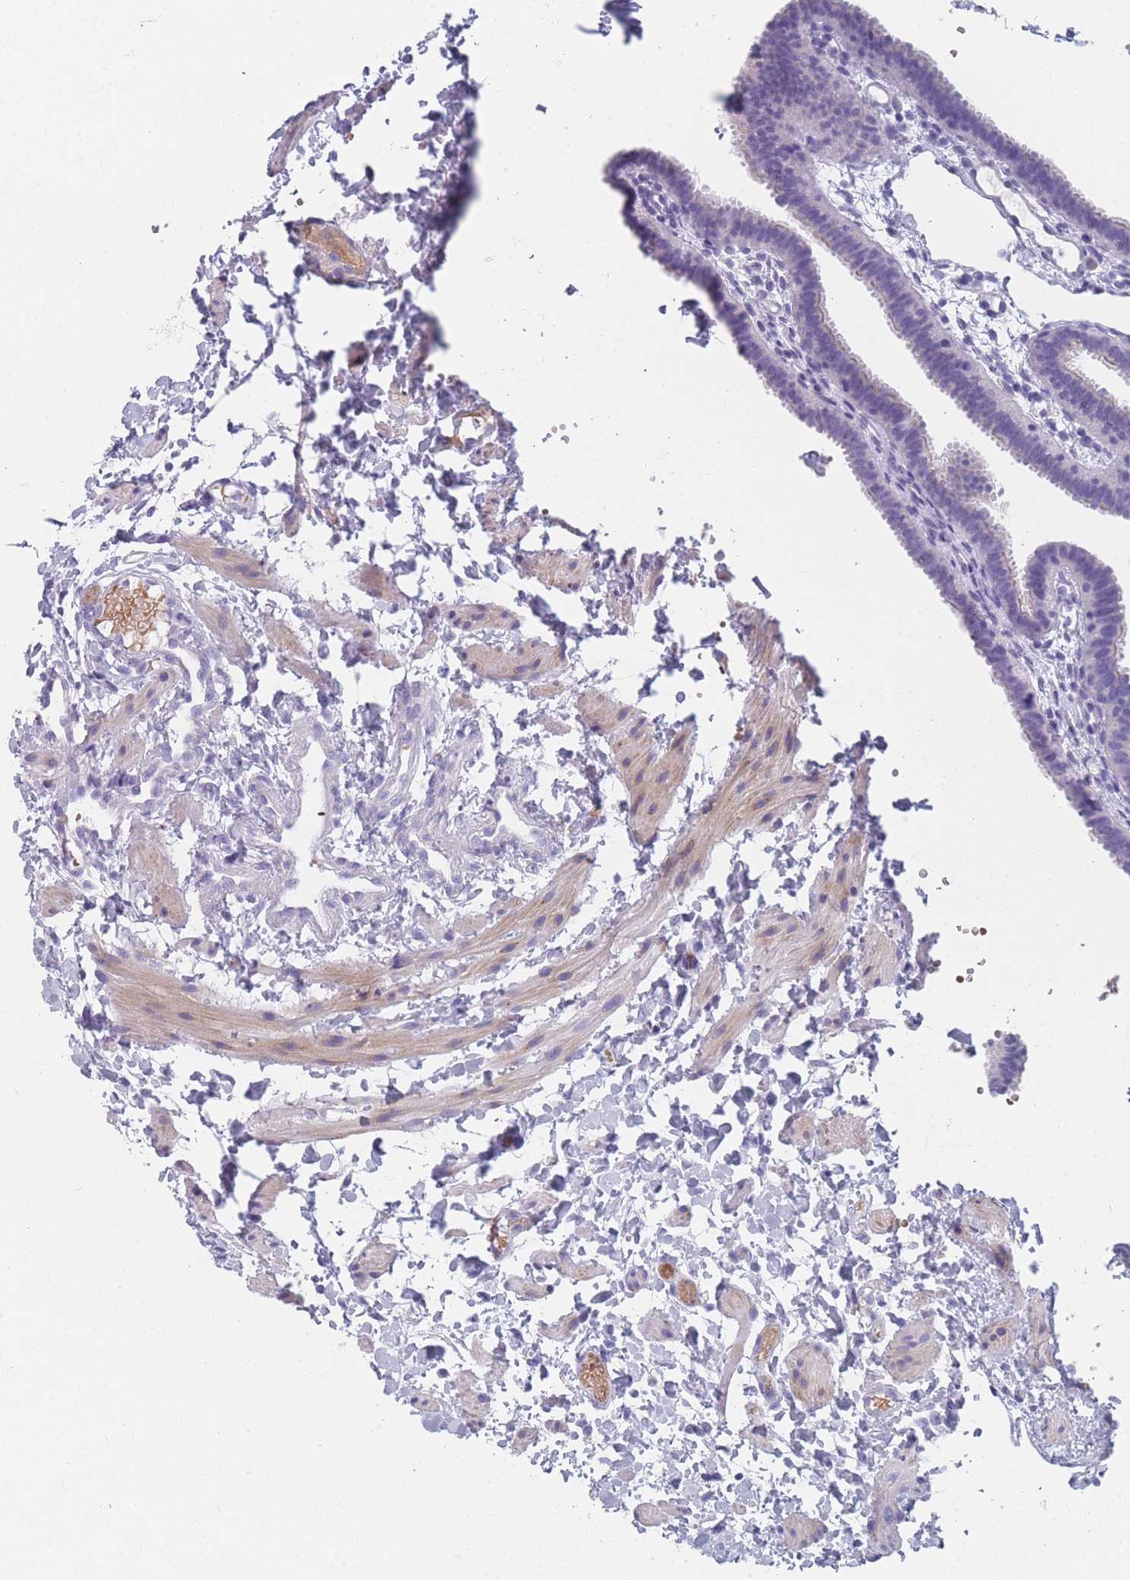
{"staining": {"intensity": "negative", "quantity": "none", "location": "none"}, "tissue": "fallopian tube", "cell_type": "Glandular cells", "image_type": "normal", "snomed": [{"axis": "morphology", "description": "Normal tissue, NOS"}, {"axis": "topography", "description": "Fallopian tube"}], "caption": "Immunohistochemistry (IHC) histopathology image of unremarkable human fallopian tube stained for a protein (brown), which shows no positivity in glandular cells.", "gene": "OR5D16", "patient": {"sex": "female", "age": 37}}